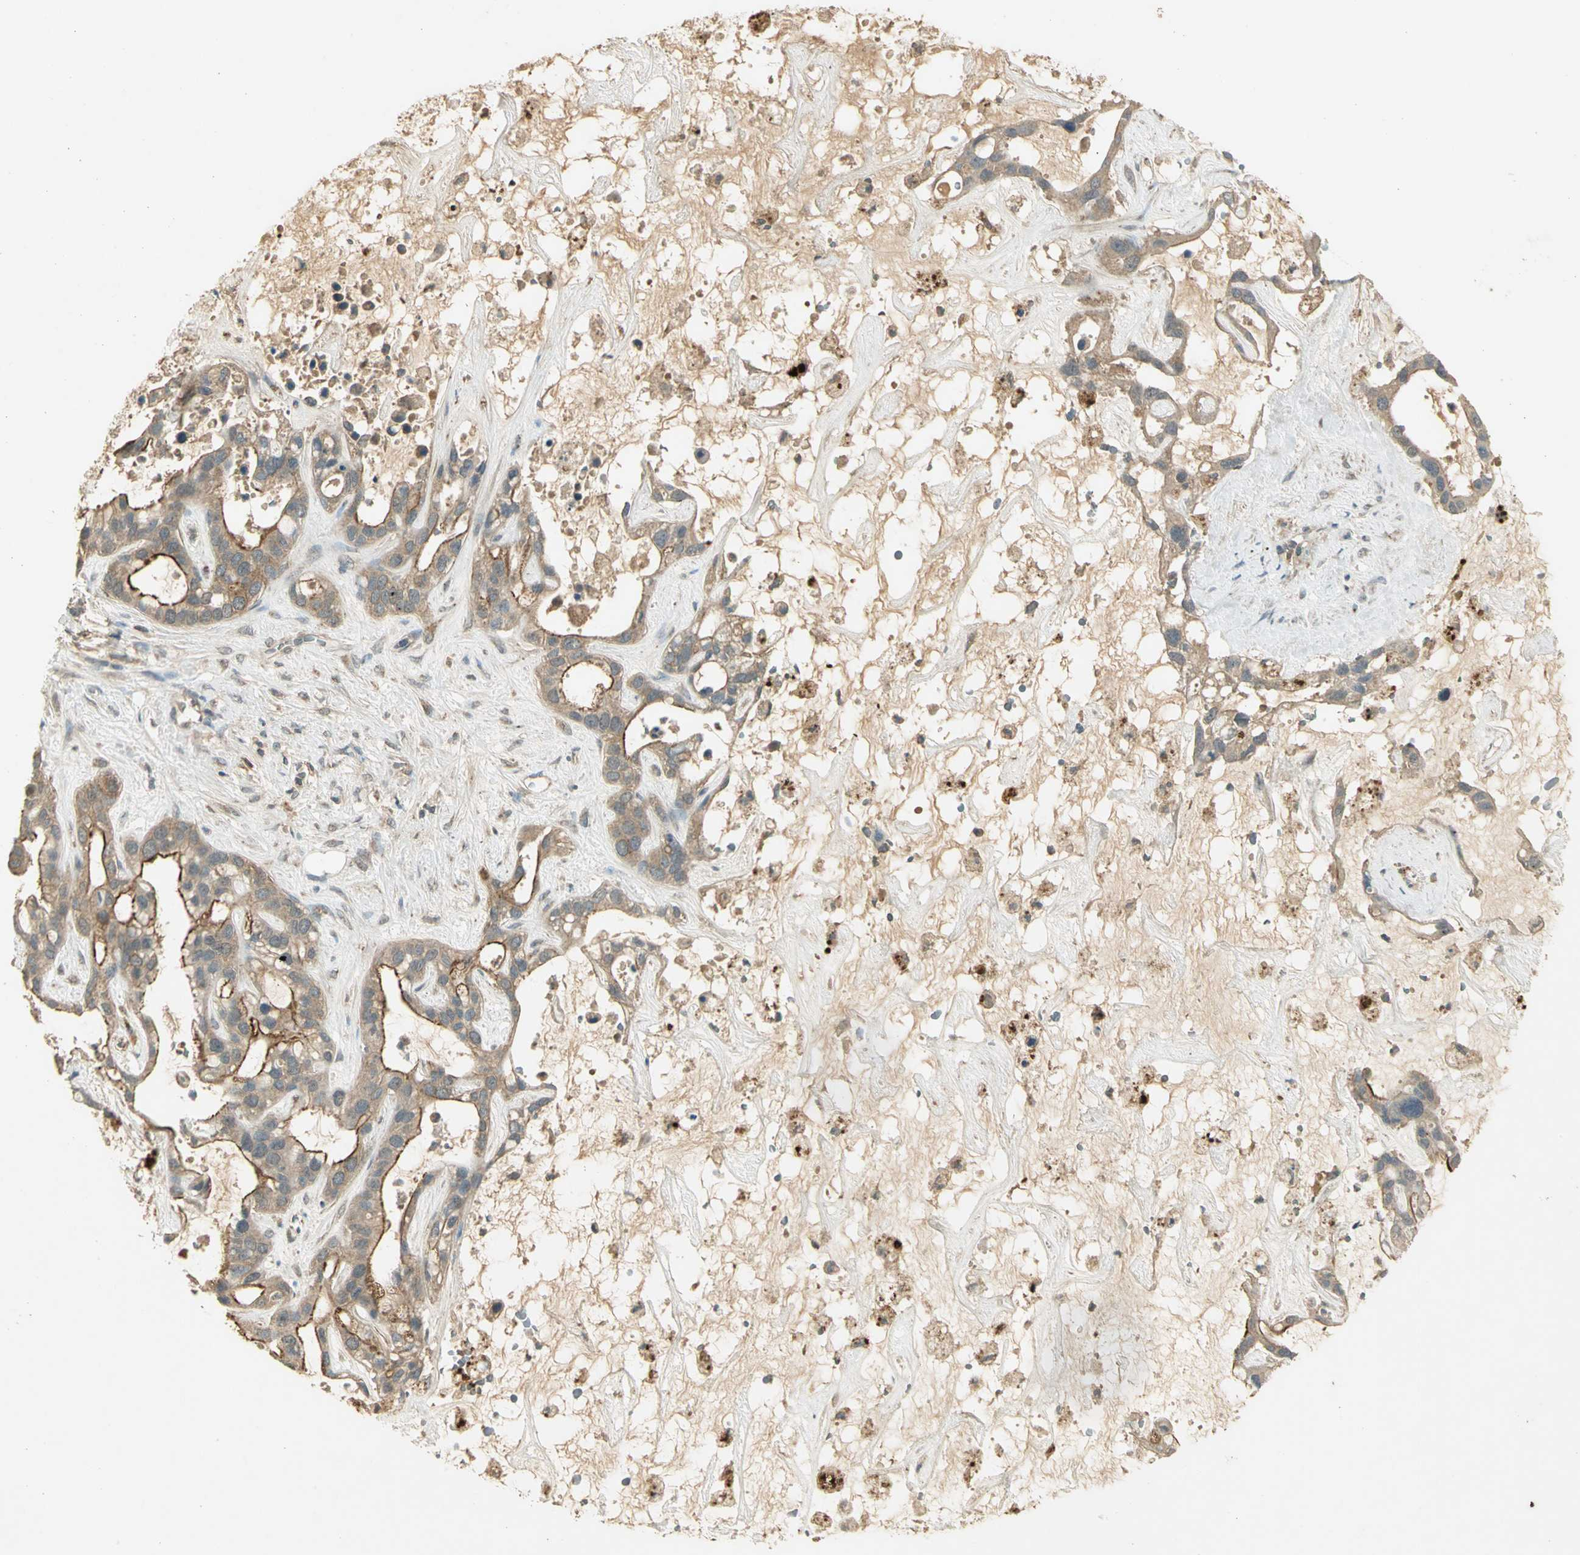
{"staining": {"intensity": "moderate", "quantity": ">75%", "location": "cytoplasmic/membranous"}, "tissue": "liver cancer", "cell_type": "Tumor cells", "image_type": "cancer", "snomed": [{"axis": "morphology", "description": "Cholangiocarcinoma"}, {"axis": "topography", "description": "Liver"}], "caption": "Immunohistochemistry (IHC) image of neoplastic tissue: human liver cancer stained using immunohistochemistry (IHC) shows medium levels of moderate protein expression localized specifically in the cytoplasmic/membranous of tumor cells, appearing as a cytoplasmic/membranous brown color.", "gene": "KEAP1", "patient": {"sex": "female", "age": 65}}